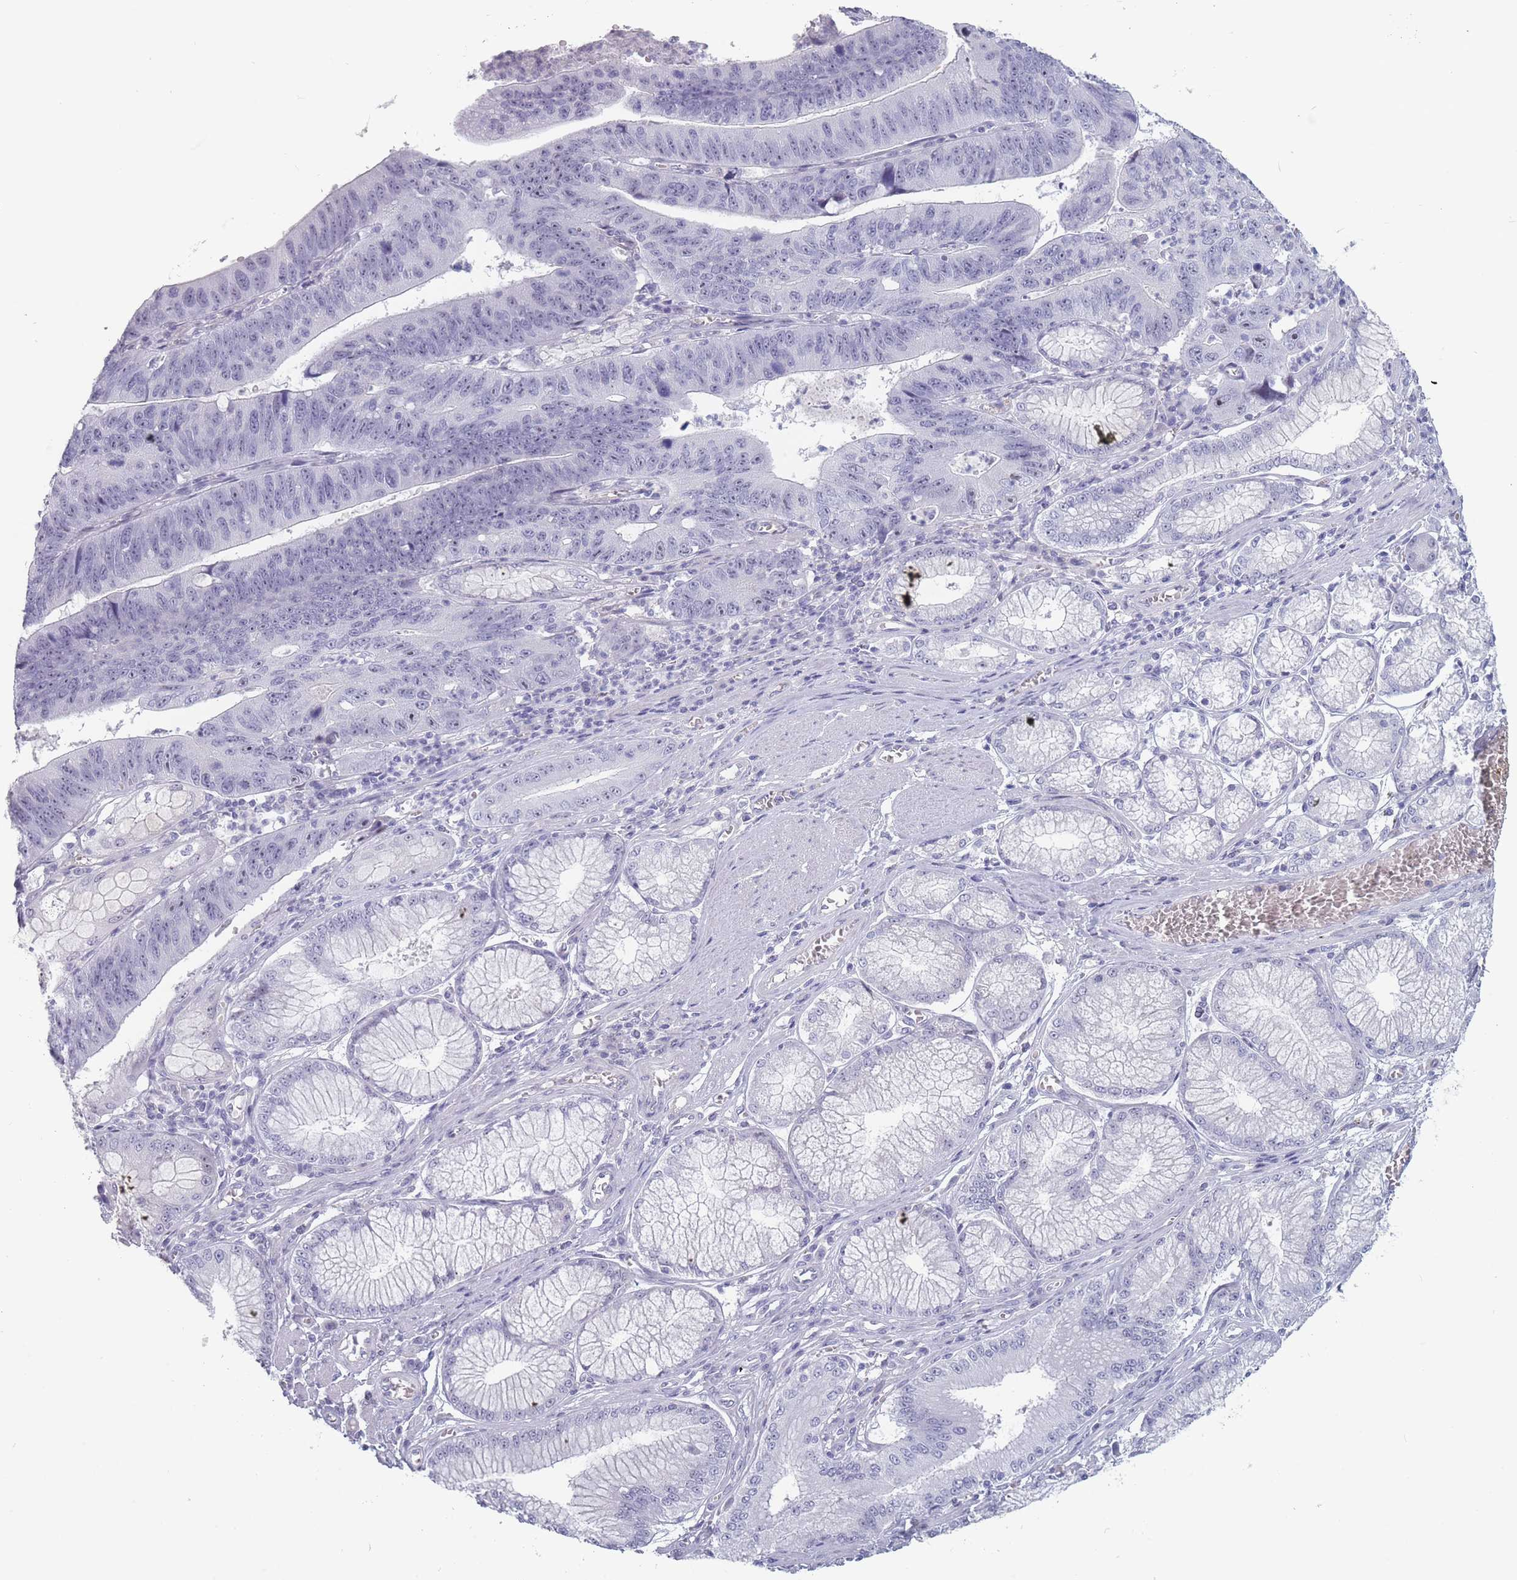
{"staining": {"intensity": "negative", "quantity": "none", "location": "none"}, "tissue": "stomach cancer", "cell_type": "Tumor cells", "image_type": "cancer", "snomed": [{"axis": "morphology", "description": "Adenocarcinoma, NOS"}, {"axis": "topography", "description": "Stomach"}], "caption": "Immunohistochemical staining of adenocarcinoma (stomach) shows no significant expression in tumor cells. Nuclei are stained in blue.", "gene": "ROS1", "patient": {"sex": "male", "age": 59}}